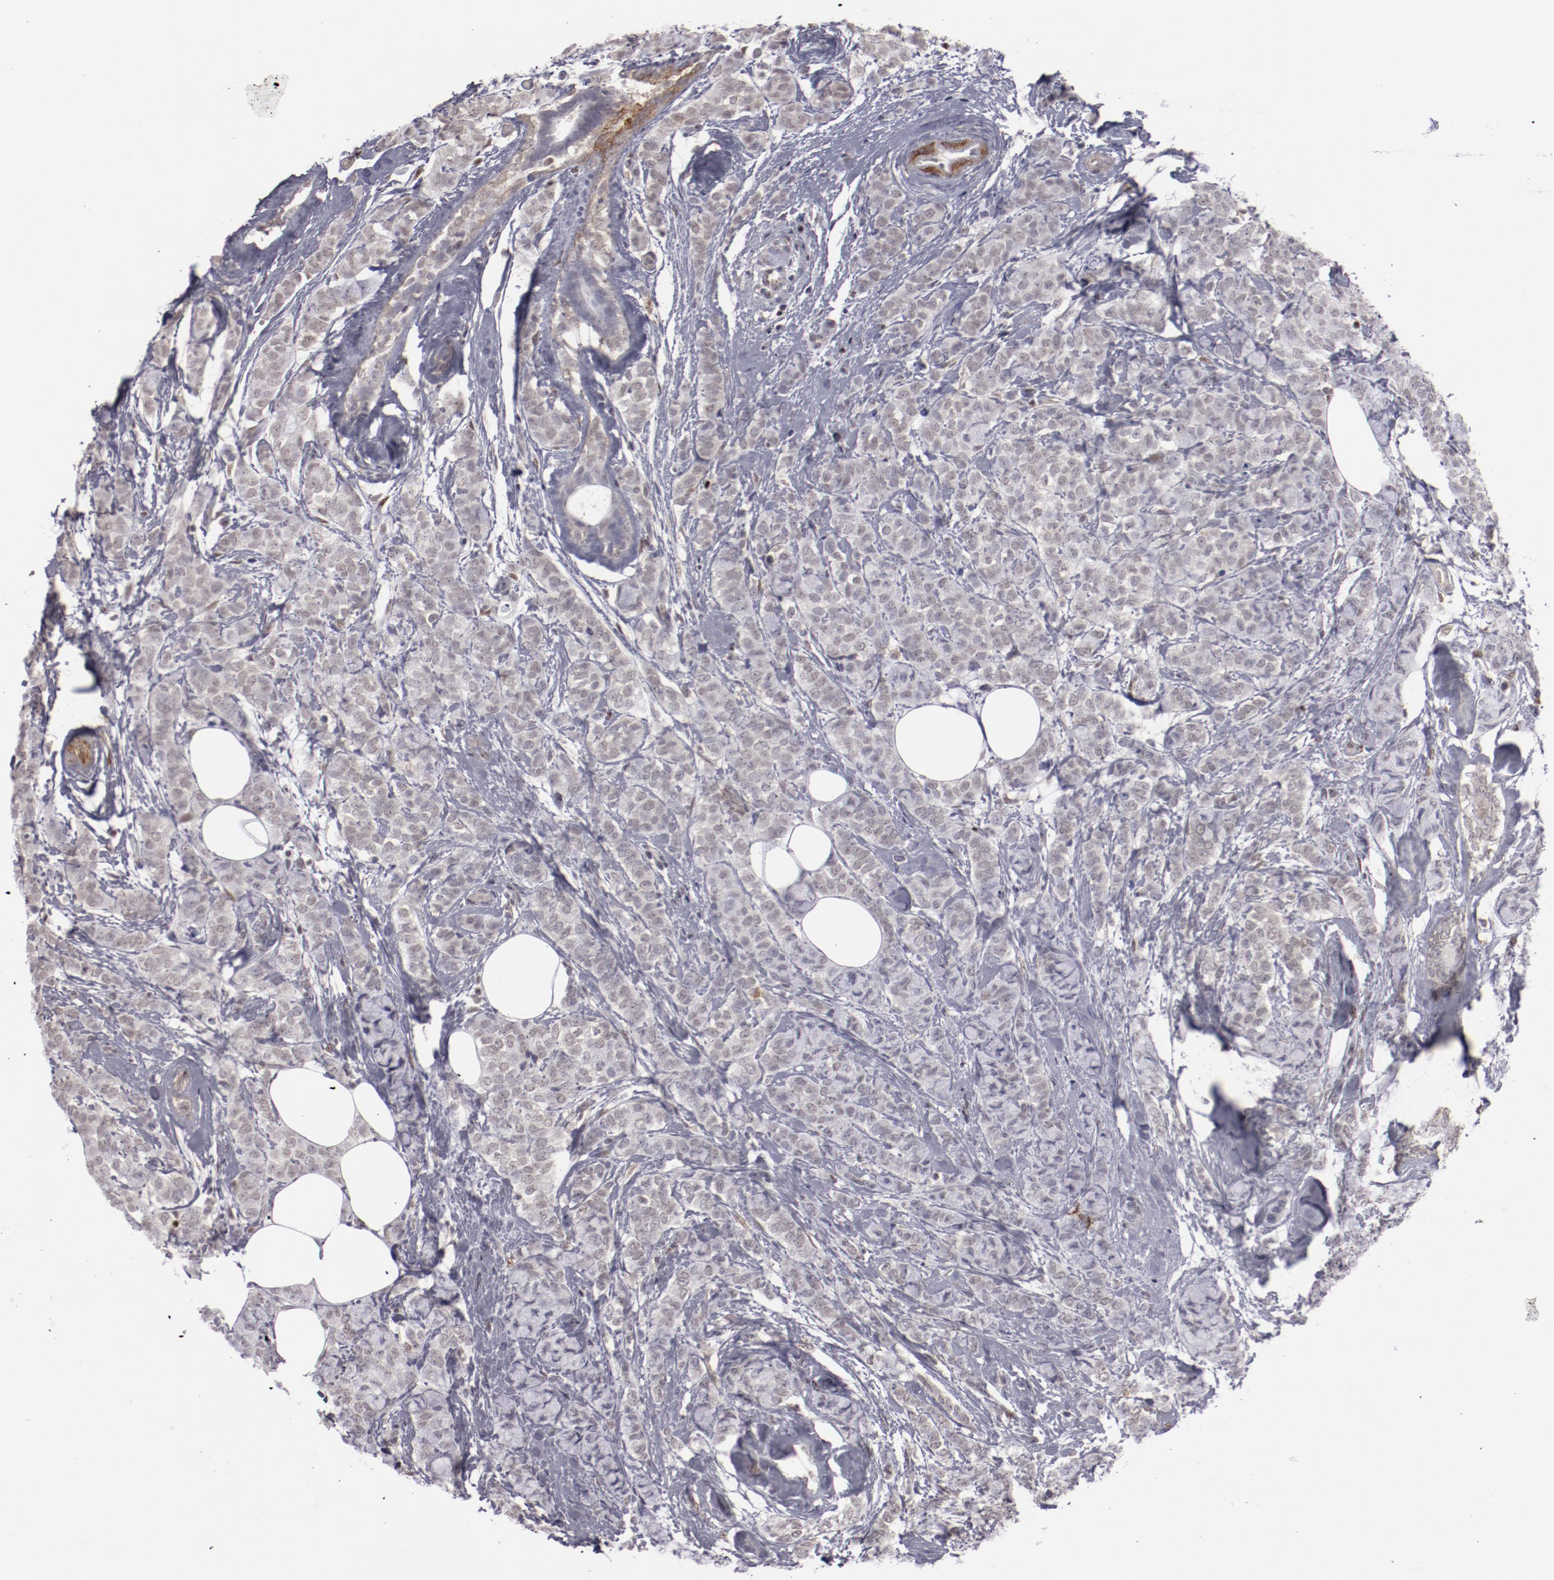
{"staining": {"intensity": "negative", "quantity": "none", "location": "none"}, "tissue": "breast cancer", "cell_type": "Tumor cells", "image_type": "cancer", "snomed": [{"axis": "morphology", "description": "Lobular carcinoma"}, {"axis": "topography", "description": "Breast"}], "caption": "The IHC image has no significant expression in tumor cells of breast cancer tissue.", "gene": "LEF1", "patient": {"sex": "female", "age": 60}}